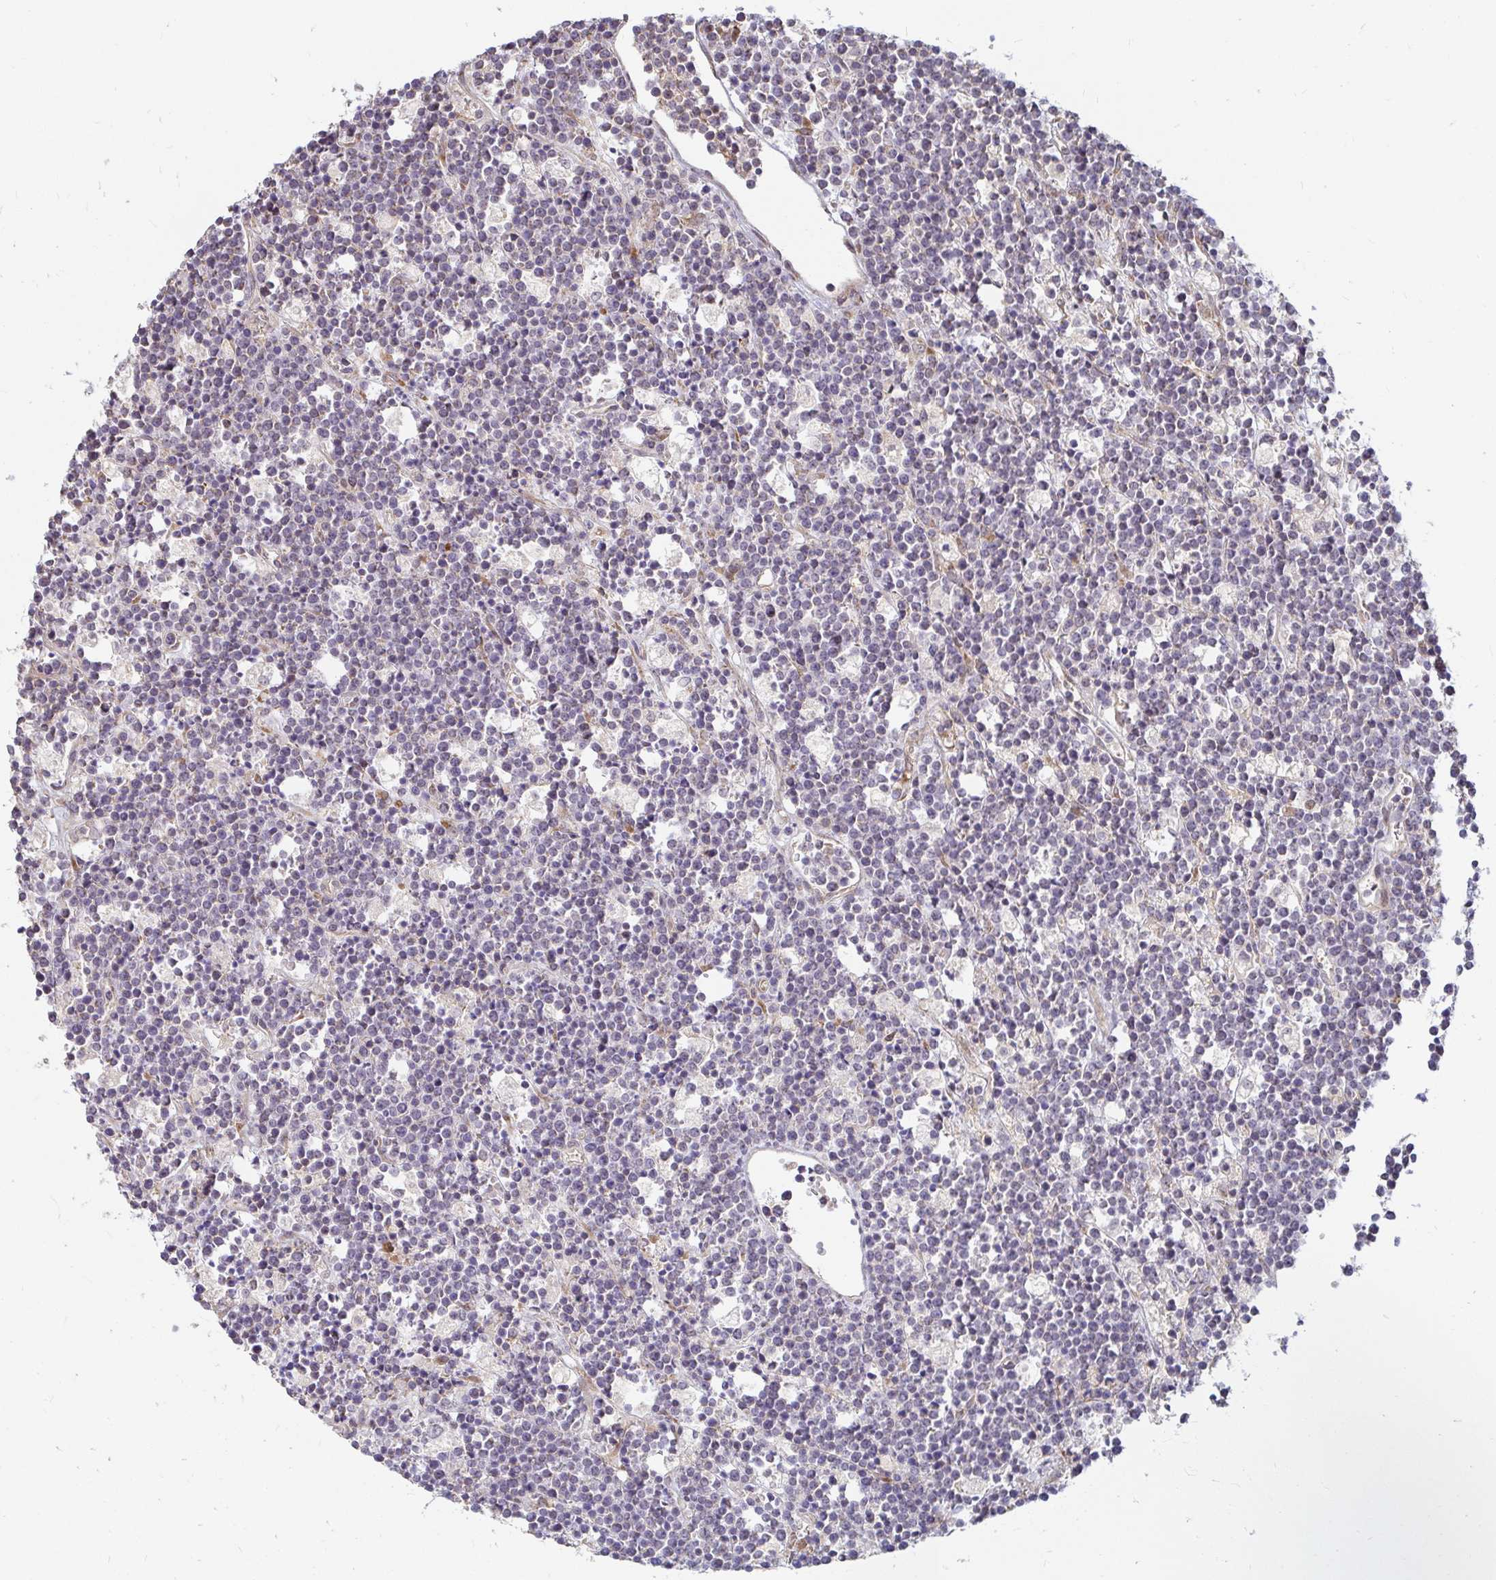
{"staining": {"intensity": "negative", "quantity": "none", "location": "none"}, "tissue": "lymphoma", "cell_type": "Tumor cells", "image_type": "cancer", "snomed": [{"axis": "morphology", "description": "Malignant lymphoma, non-Hodgkin's type, High grade"}, {"axis": "topography", "description": "Ovary"}], "caption": "Immunohistochemistry of human lymphoma reveals no positivity in tumor cells.", "gene": "CAST", "patient": {"sex": "female", "age": 56}}